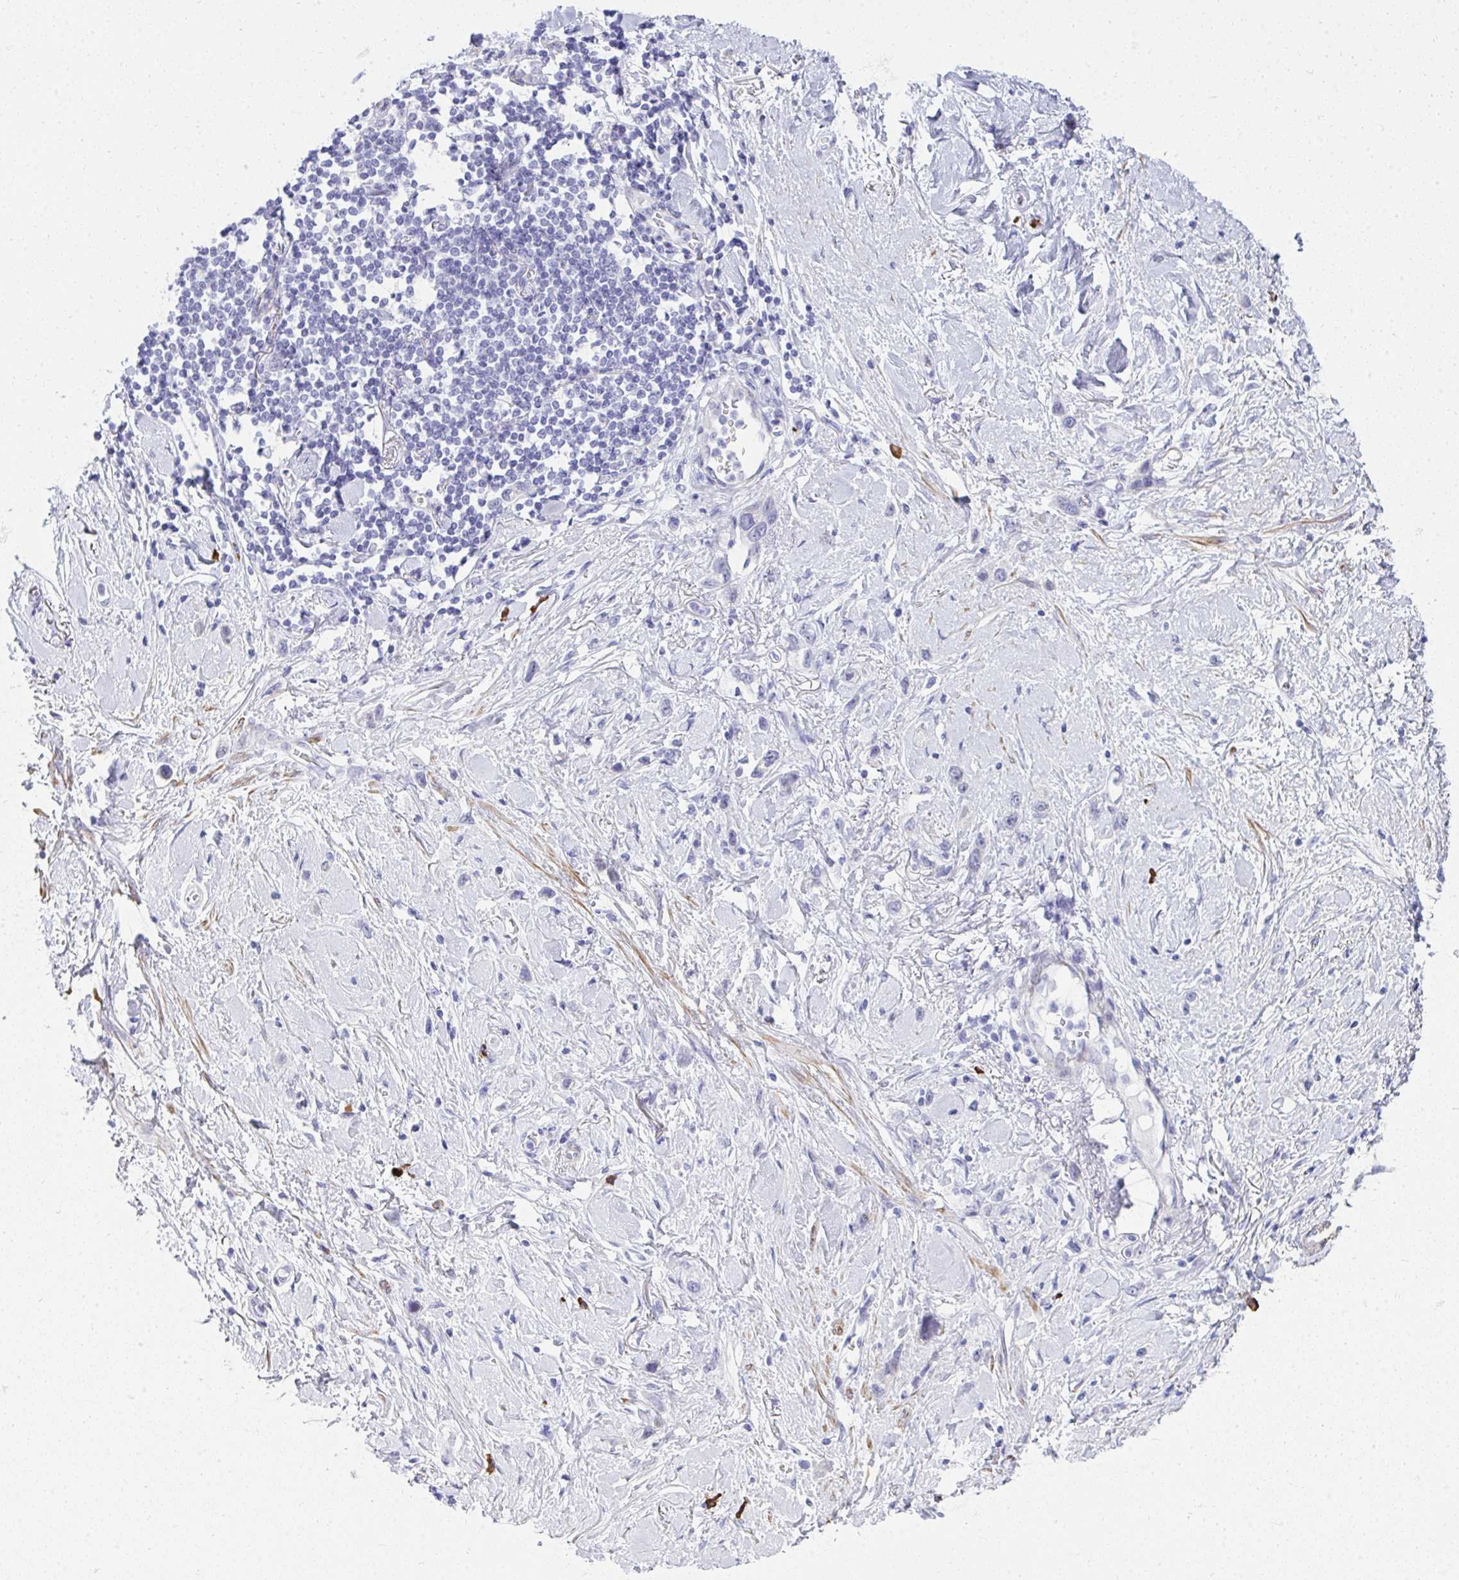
{"staining": {"intensity": "negative", "quantity": "none", "location": "none"}, "tissue": "stomach cancer", "cell_type": "Tumor cells", "image_type": "cancer", "snomed": [{"axis": "morphology", "description": "Adenocarcinoma, NOS"}, {"axis": "topography", "description": "Stomach"}], "caption": "This image is of stomach cancer (adenocarcinoma) stained with IHC to label a protein in brown with the nuclei are counter-stained blue. There is no staining in tumor cells. The staining was performed using DAB (3,3'-diaminobenzidine) to visualize the protein expression in brown, while the nuclei were stained in blue with hematoxylin (Magnification: 20x).", "gene": "PUS7L", "patient": {"sex": "female", "age": 65}}